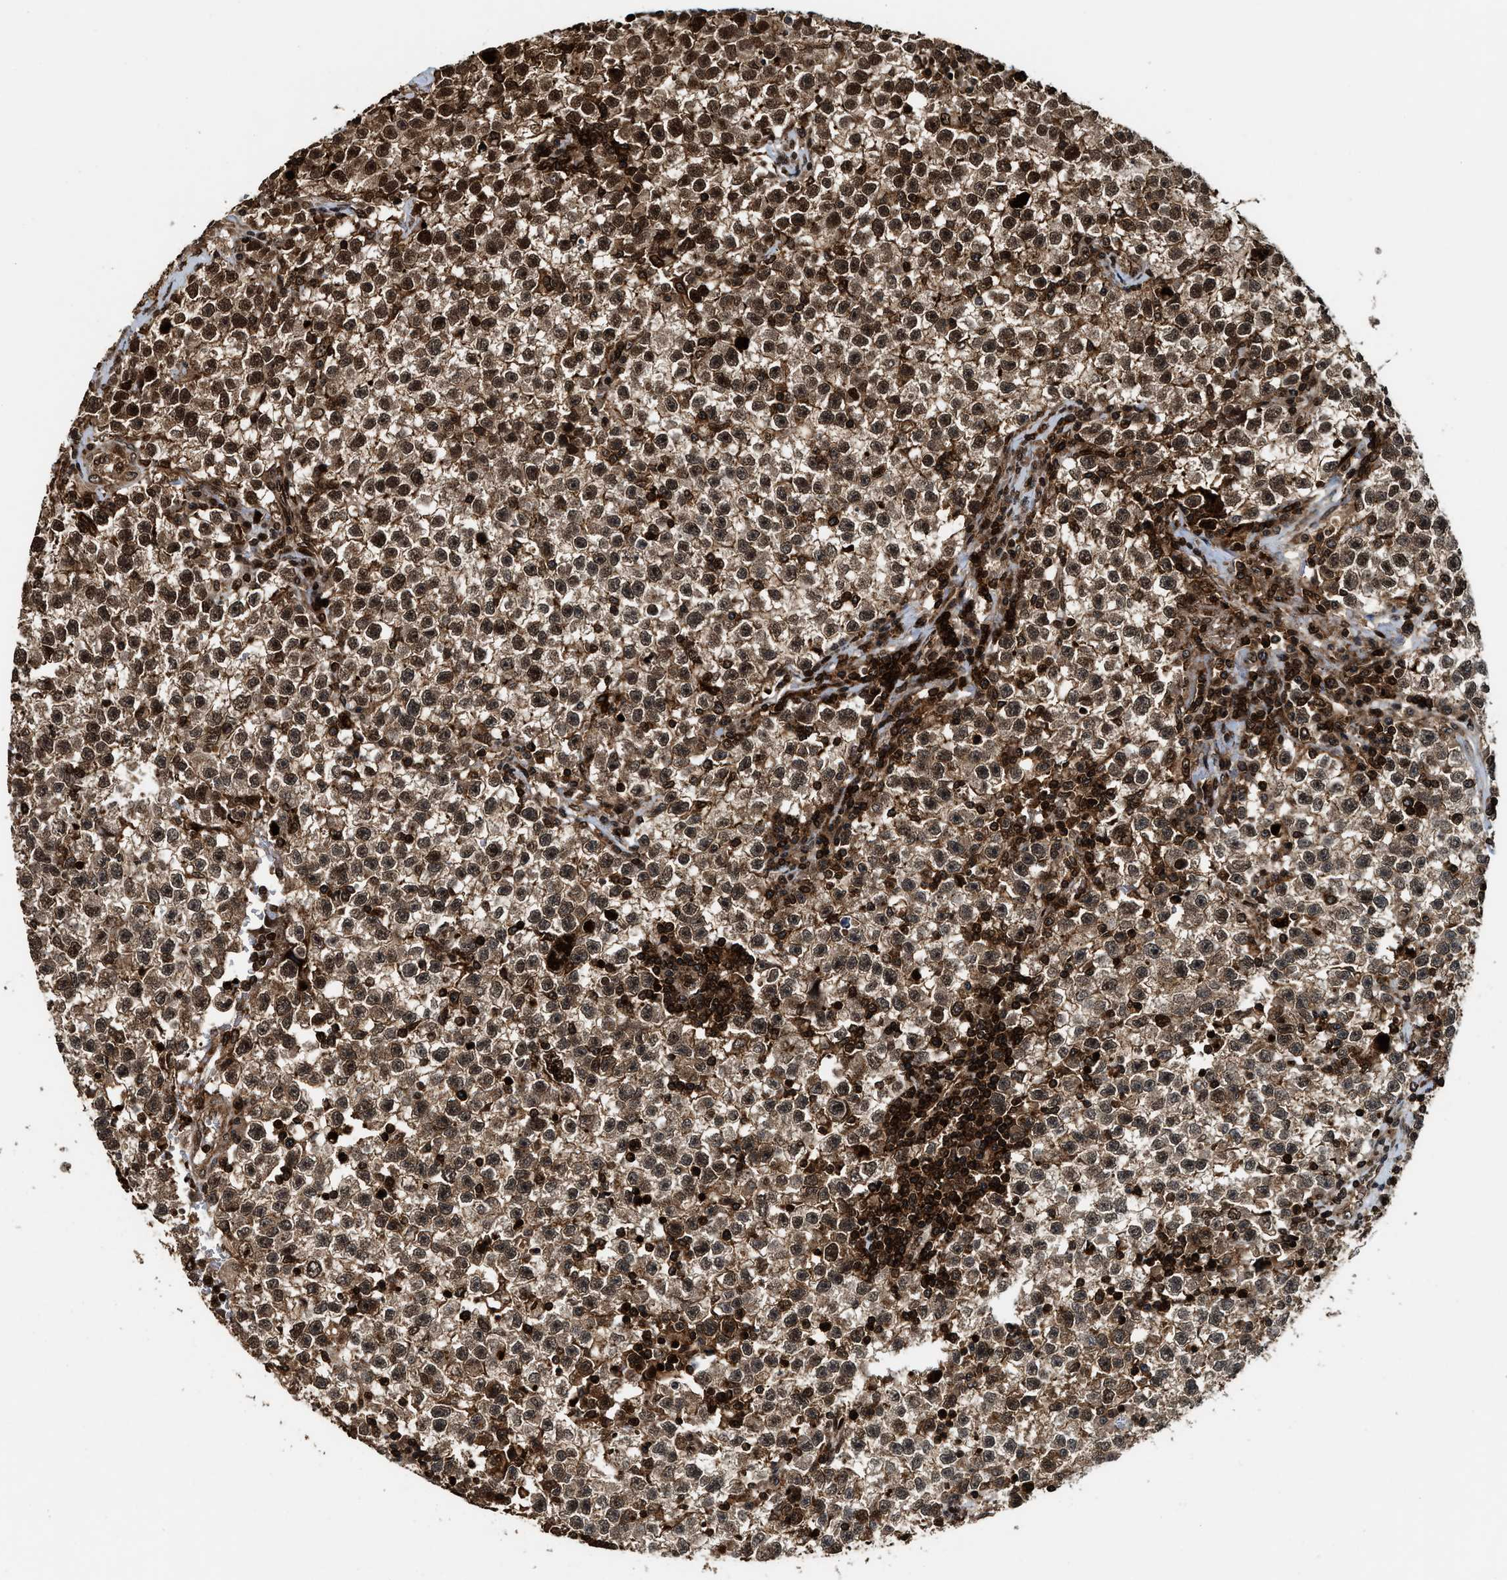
{"staining": {"intensity": "strong", "quantity": ">75%", "location": "cytoplasmic/membranous,nuclear"}, "tissue": "testis cancer", "cell_type": "Tumor cells", "image_type": "cancer", "snomed": [{"axis": "morphology", "description": "Seminoma, NOS"}, {"axis": "topography", "description": "Testis"}], "caption": "This histopathology image exhibits immunohistochemistry (IHC) staining of testis cancer (seminoma), with high strong cytoplasmic/membranous and nuclear expression in about >75% of tumor cells.", "gene": "MDM2", "patient": {"sex": "male", "age": 22}}